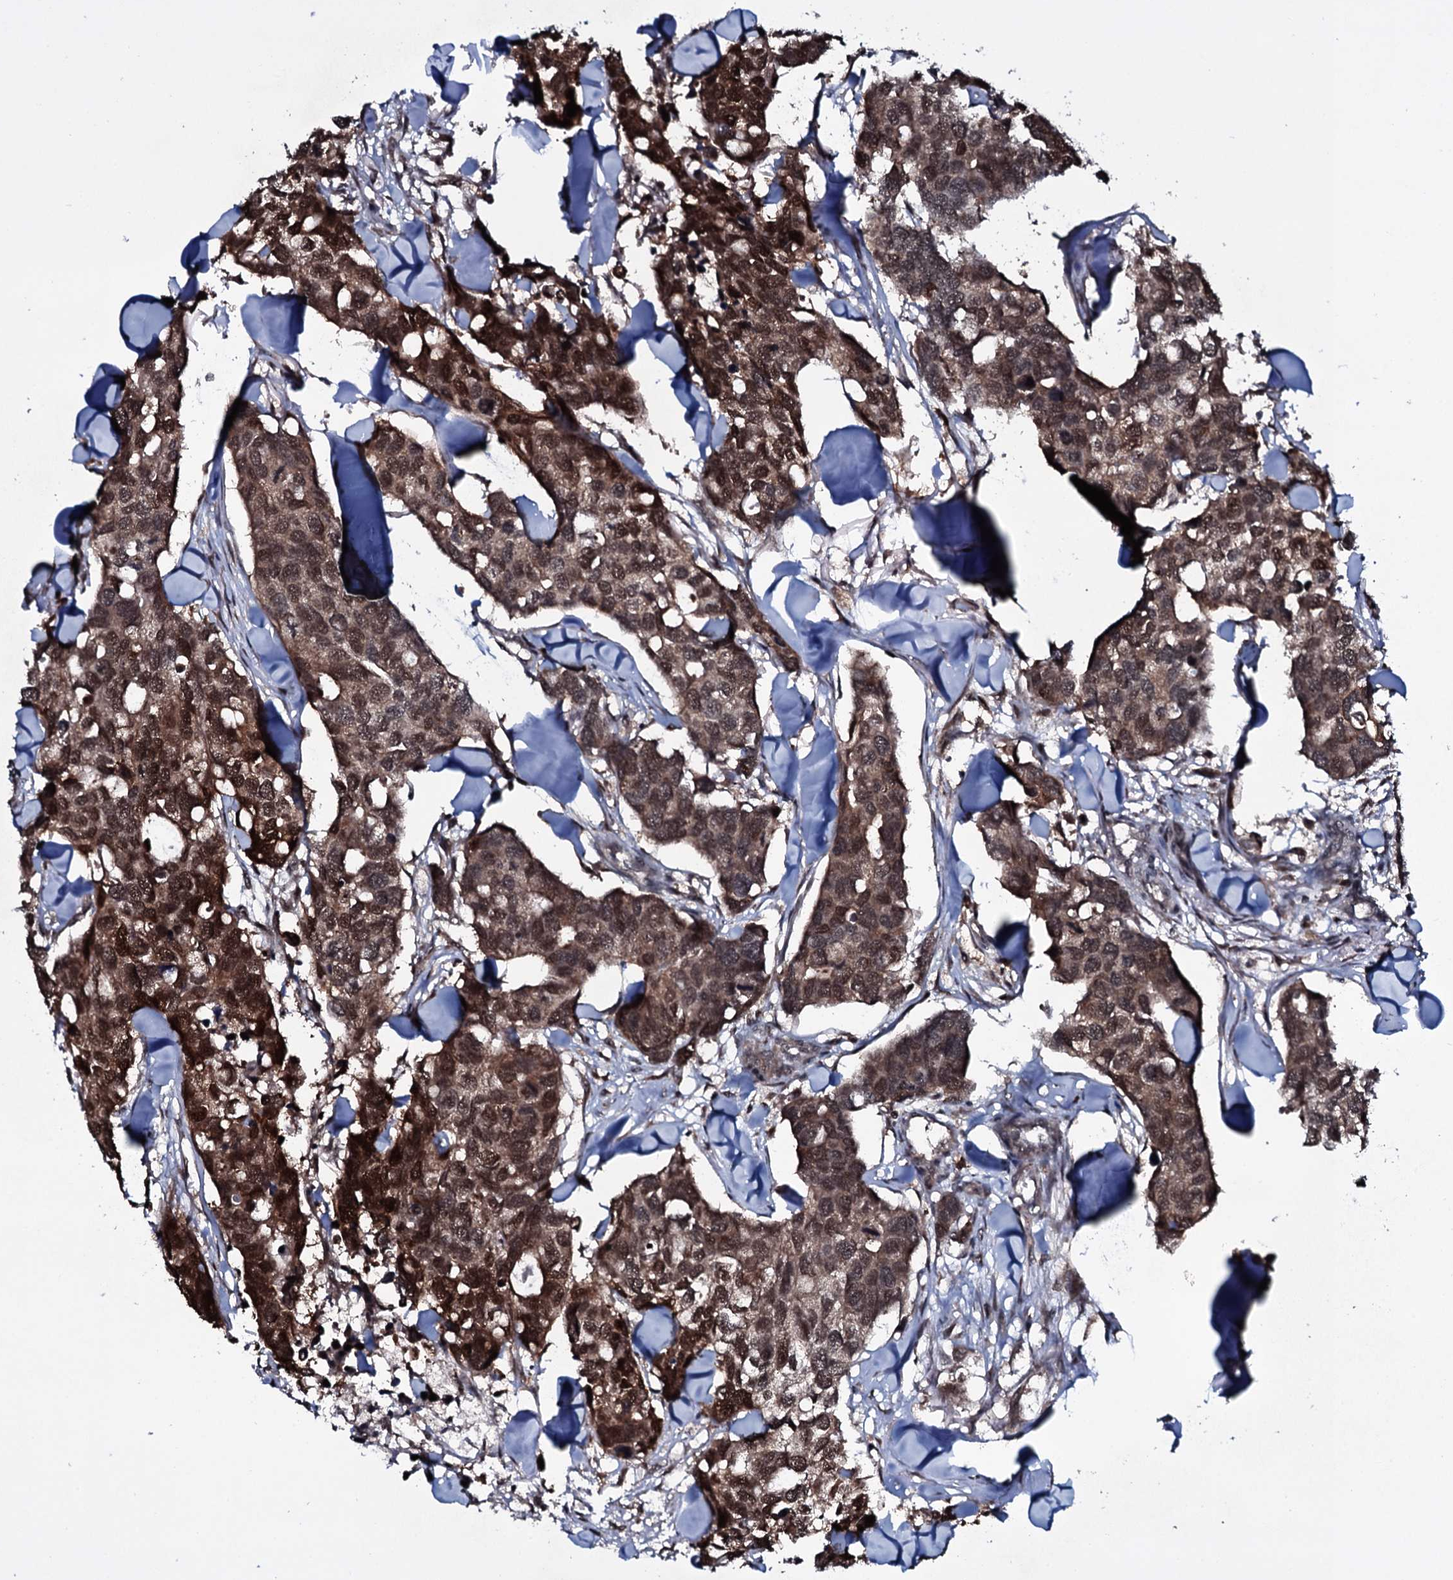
{"staining": {"intensity": "strong", "quantity": ">75%", "location": "nuclear"}, "tissue": "breast cancer", "cell_type": "Tumor cells", "image_type": "cancer", "snomed": [{"axis": "morphology", "description": "Duct carcinoma"}, {"axis": "topography", "description": "Breast"}], "caption": "Brown immunohistochemical staining in human infiltrating ductal carcinoma (breast) shows strong nuclear staining in approximately >75% of tumor cells. Using DAB (brown) and hematoxylin (blue) stains, captured at high magnification using brightfield microscopy.", "gene": "HDDC3", "patient": {"sex": "female", "age": 83}}